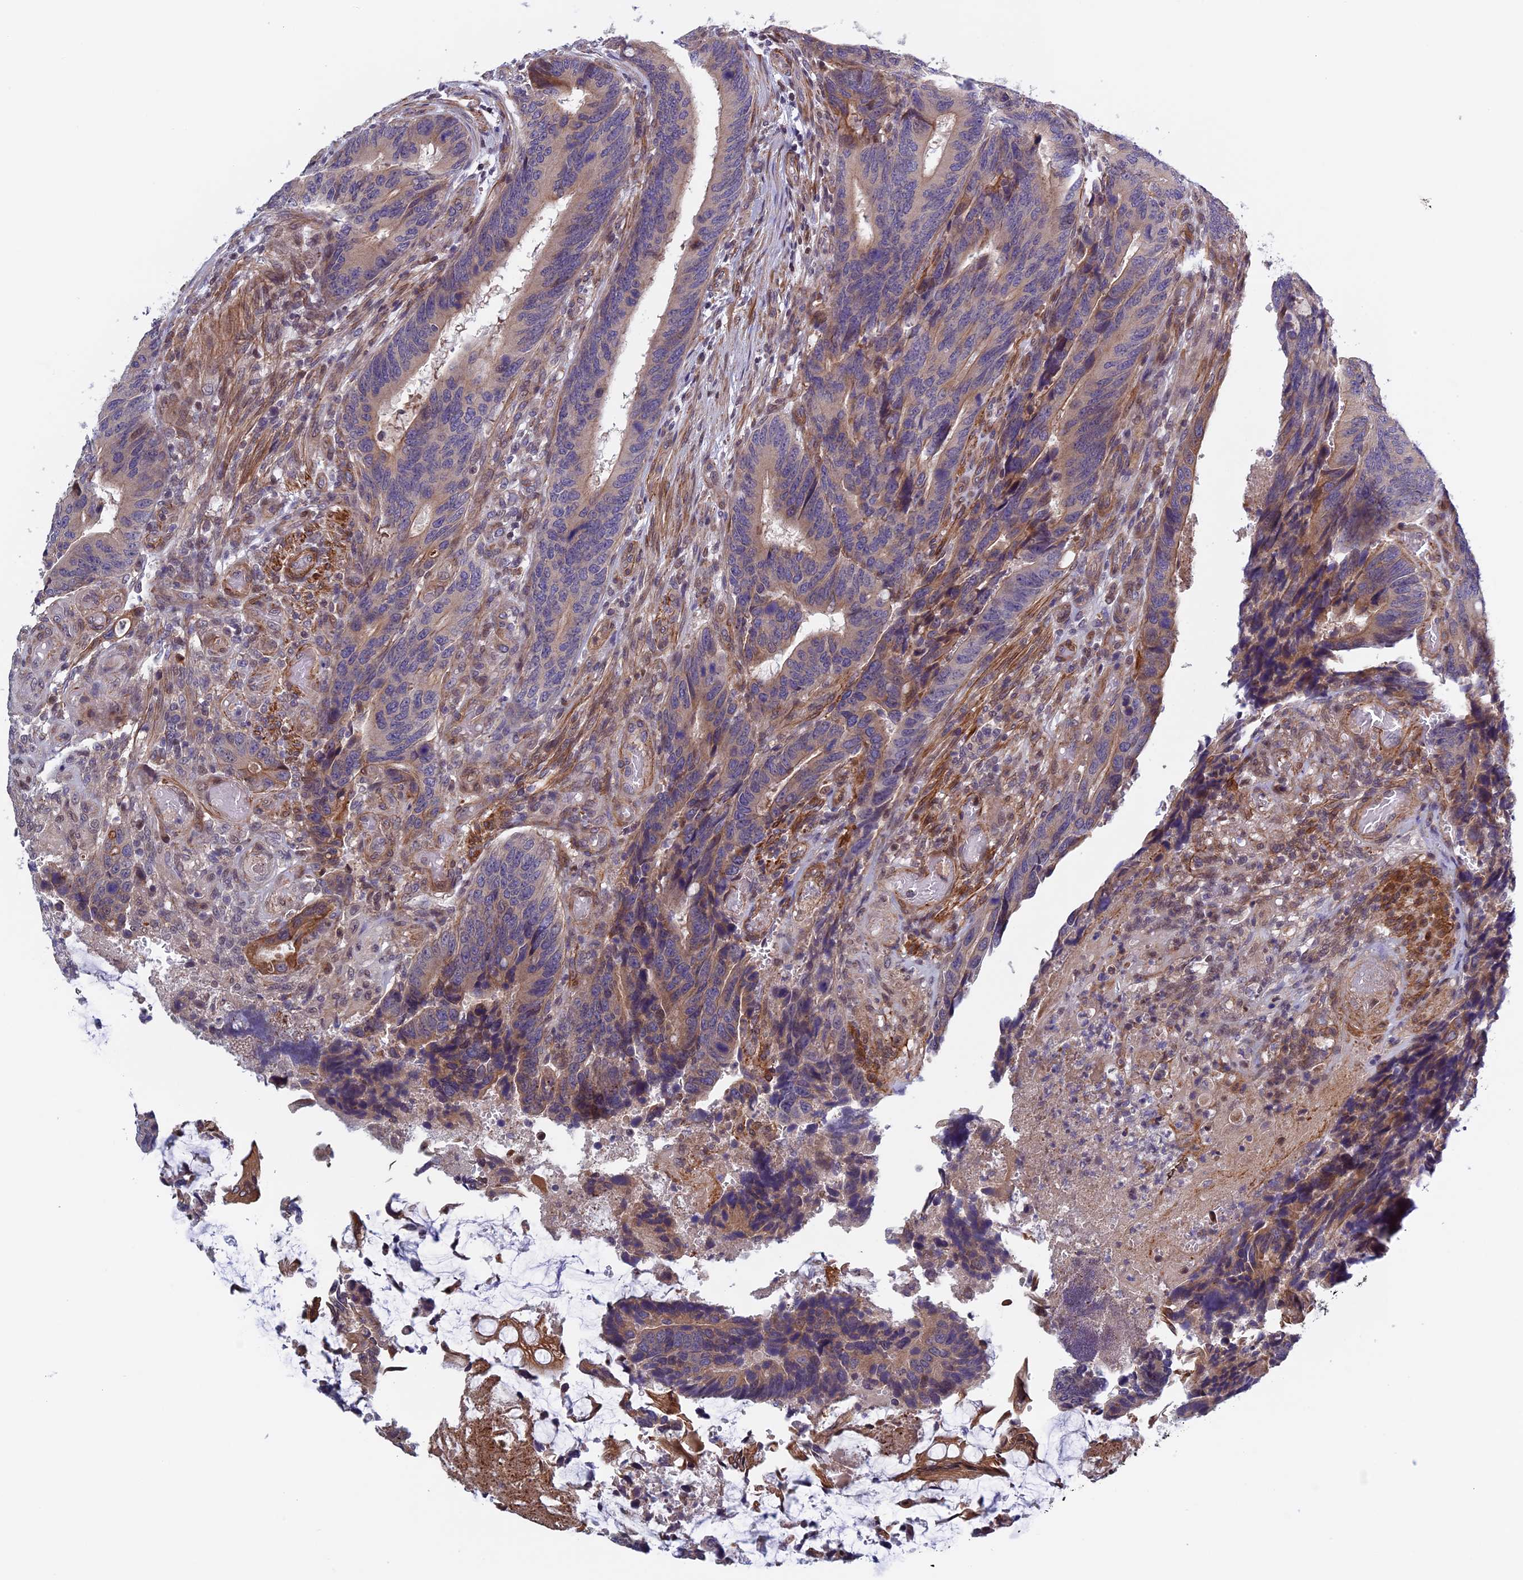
{"staining": {"intensity": "weak", "quantity": "25%-75%", "location": "cytoplasmic/membranous"}, "tissue": "colorectal cancer", "cell_type": "Tumor cells", "image_type": "cancer", "snomed": [{"axis": "morphology", "description": "Adenocarcinoma, NOS"}, {"axis": "topography", "description": "Colon"}], "caption": "Colorectal adenocarcinoma stained for a protein shows weak cytoplasmic/membranous positivity in tumor cells.", "gene": "FADS1", "patient": {"sex": "male", "age": 87}}